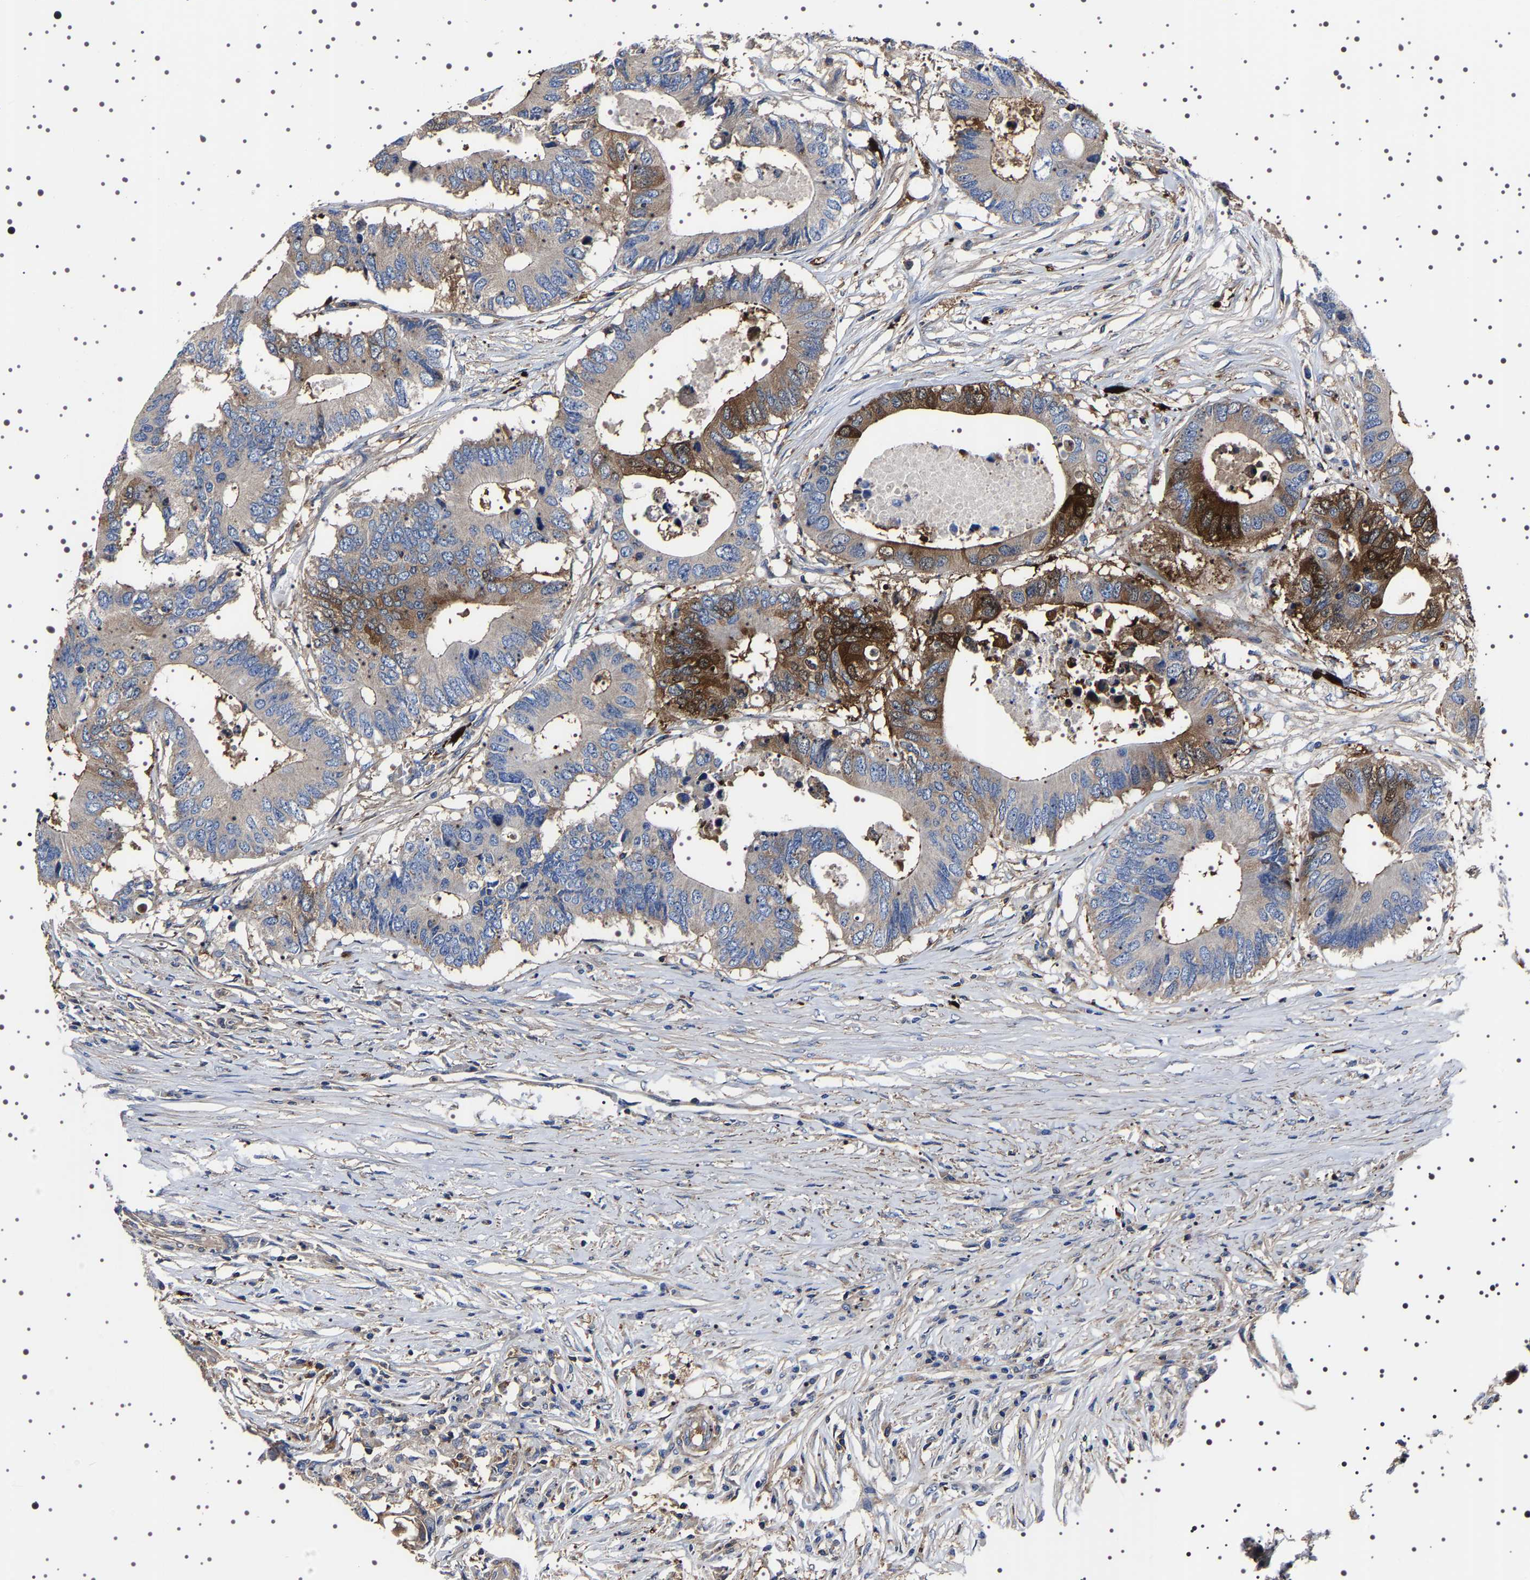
{"staining": {"intensity": "moderate", "quantity": "<25%", "location": "cytoplasmic/membranous"}, "tissue": "colorectal cancer", "cell_type": "Tumor cells", "image_type": "cancer", "snomed": [{"axis": "morphology", "description": "Adenocarcinoma, NOS"}, {"axis": "topography", "description": "Colon"}], "caption": "Immunohistochemical staining of adenocarcinoma (colorectal) exhibits low levels of moderate cytoplasmic/membranous staining in approximately <25% of tumor cells.", "gene": "WDR1", "patient": {"sex": "male", "age": 71}}